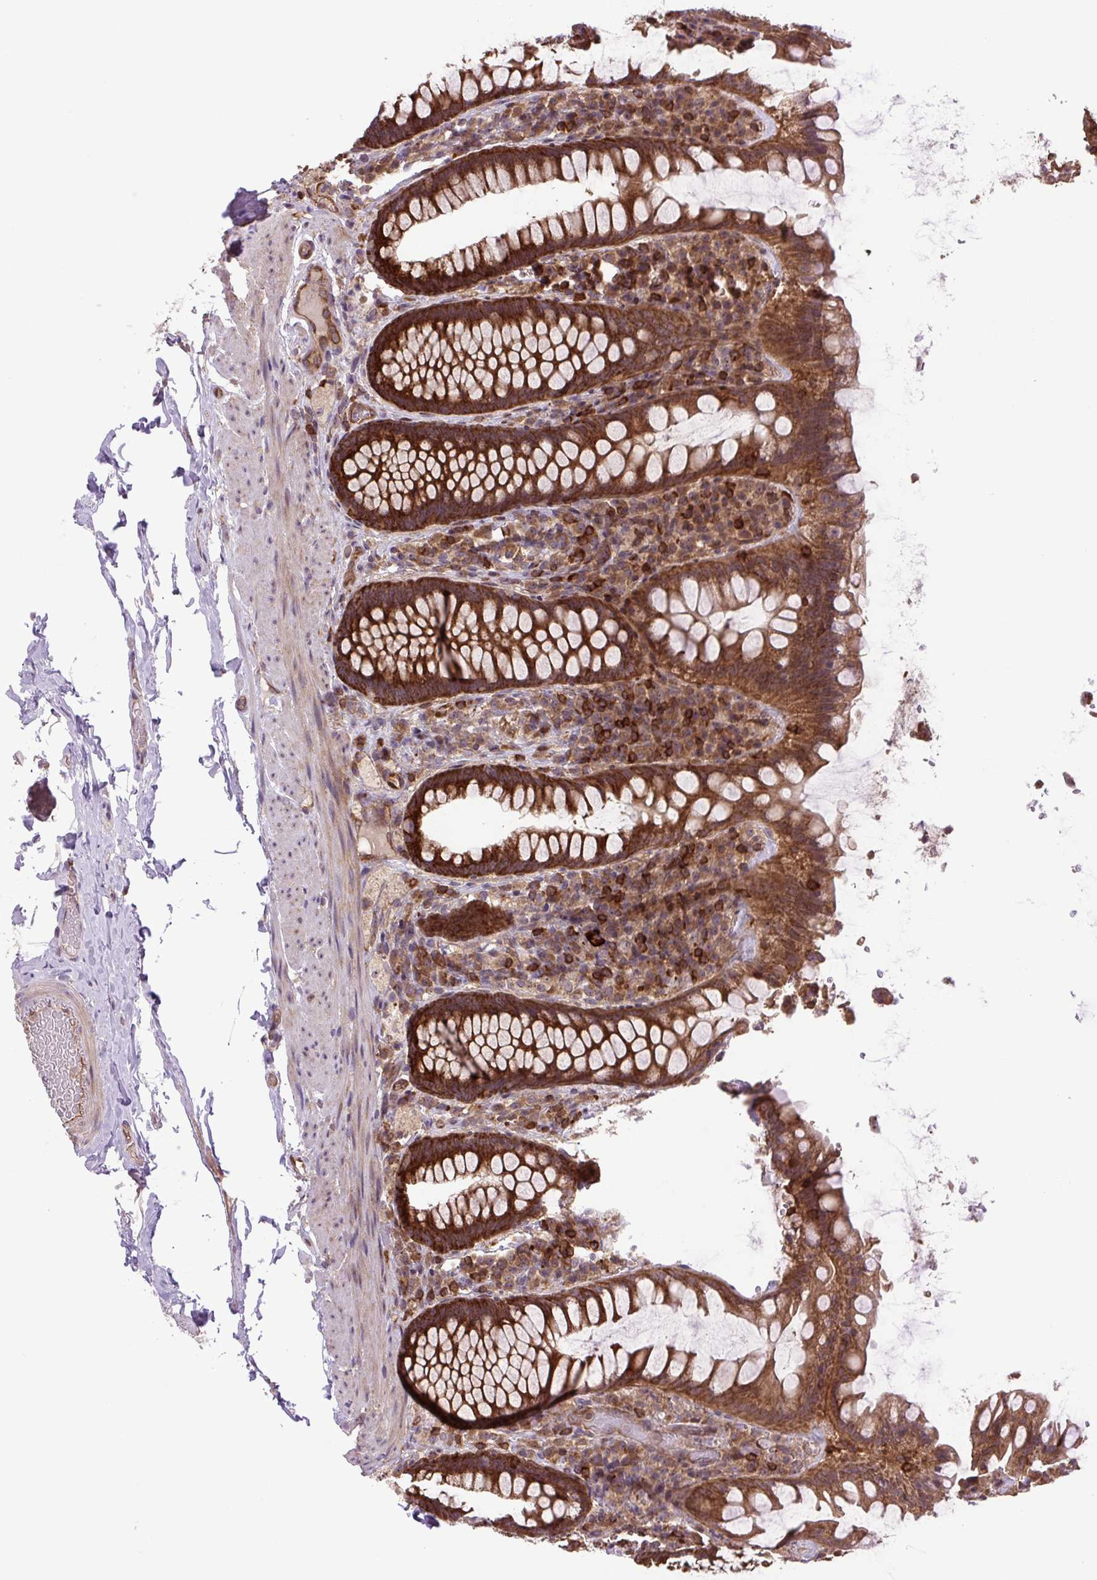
{"staining": {"intensity": "strong", "quantity": ">75%", "location": "cytoplasmic/membranous"}, "tissue": "rectum", "cell_type": "Glandular cells", "image_type": "normal", "snomed": [{"axis": "morphology", "description": "Normal tissue, NOS"}, {"axis": "topography", "description": "Rectum"}], "caption": "This photomicrograph exhibits immunohistochemistry staining of benign human rectum, with high strong cytoplasmic/membranous positivity in approximately >75% of glandular cells.", "gene": "PLCG1", "patient": {"sex": "female", "age": 69}}